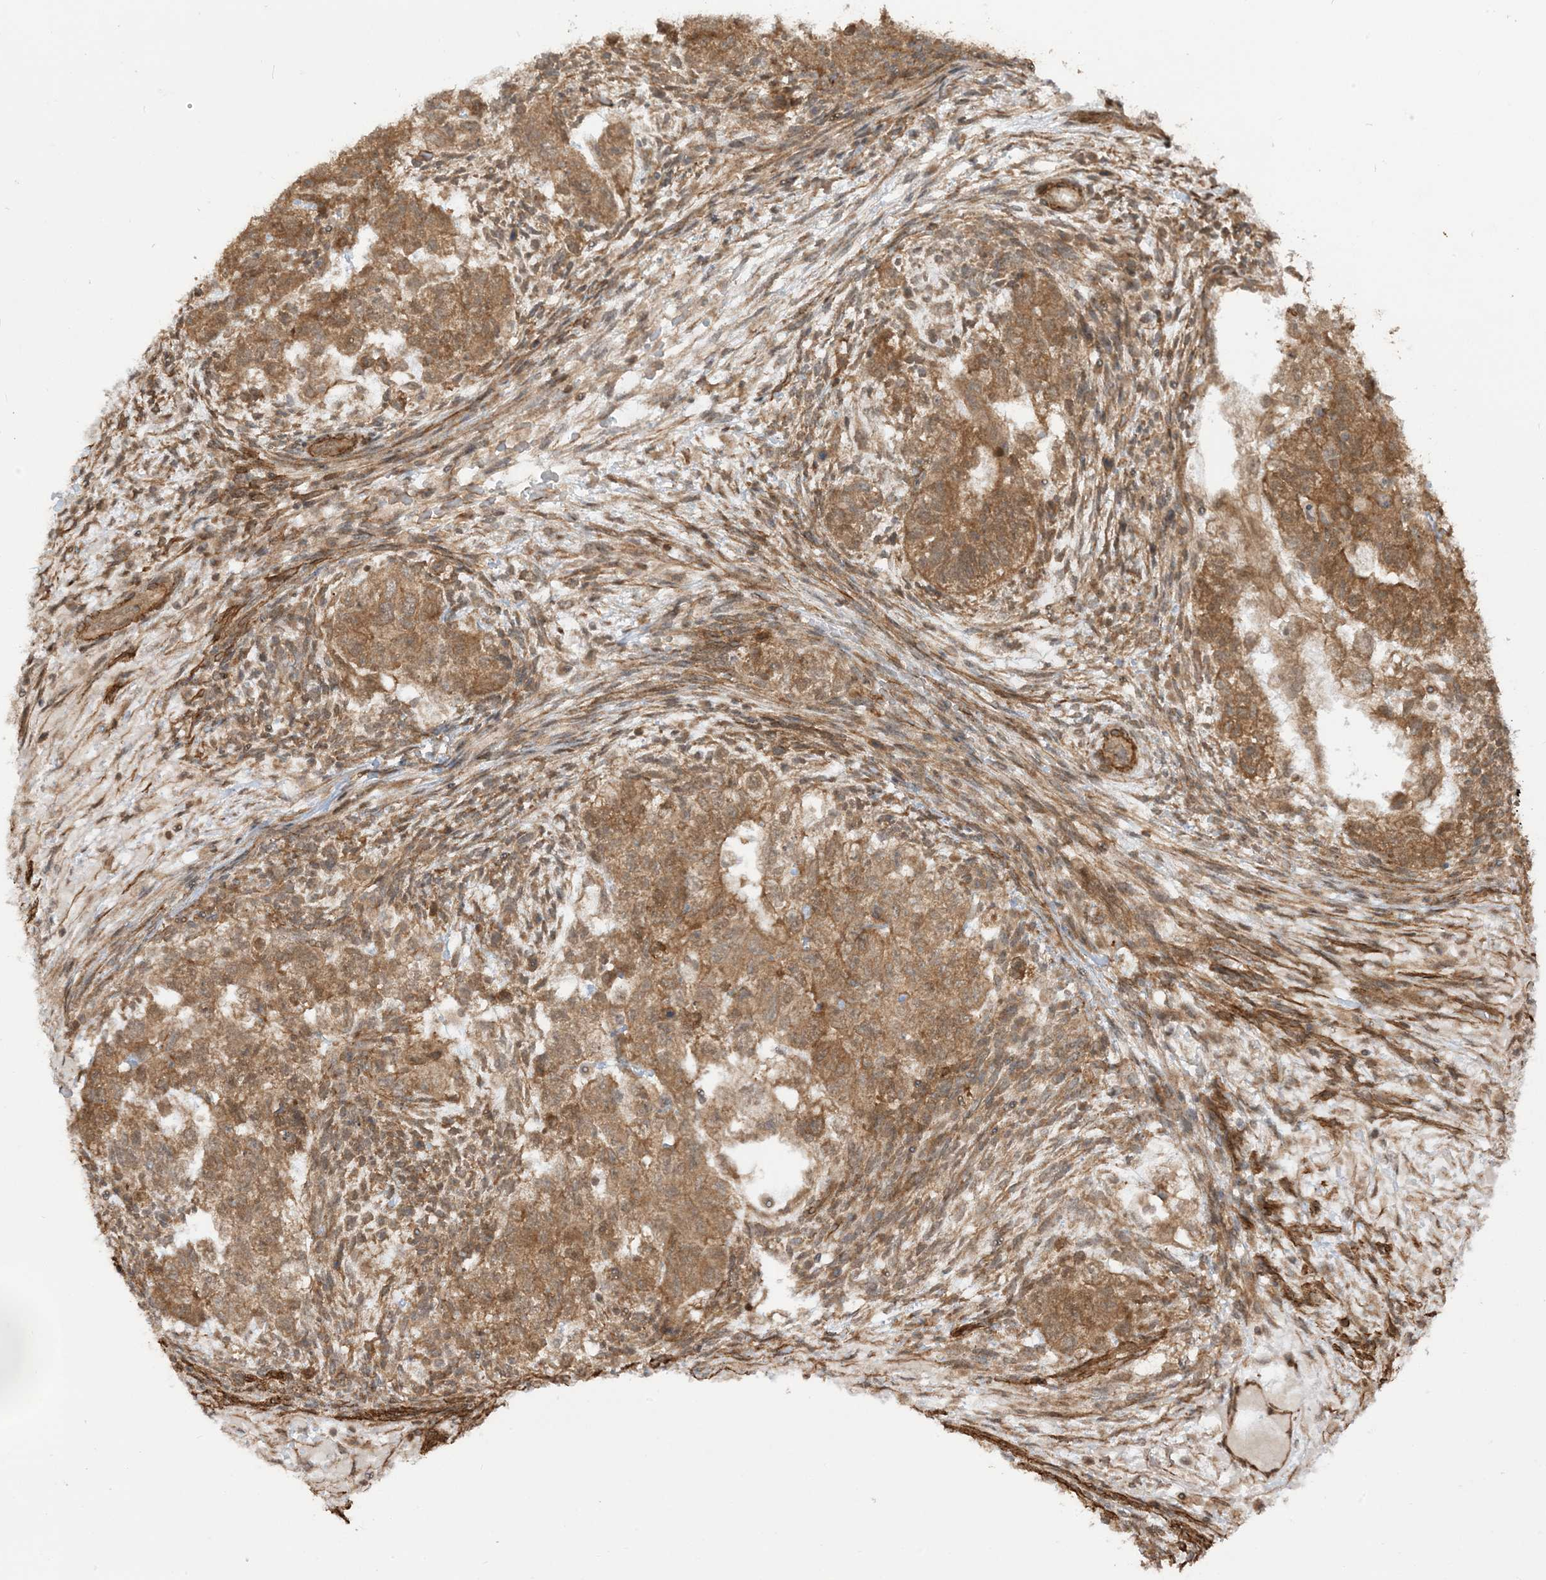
{"staining": {"intensity": "moderate", "quantity": ">75%", "location": "cytoplasmic/membranous"}, "tissue": "testis cancer", "cell_type": "Tumor cells", "image_type": "cancer", "snomed": [{"axis": "morphology", "description": "Normal tissue, NOS"}, {"axis": "morphology", "description": "Carcinoma, Embryonal, NOS"}, {"axis": "topography", "description": "Testis"}], "caption": "Protein staining of testis cancer tissue displays moderate cytoplasmic/membranous positivity in about >75% of tumor cells.", "gene": "TBCC", "patient": {"sex": "male", "age": 36}}